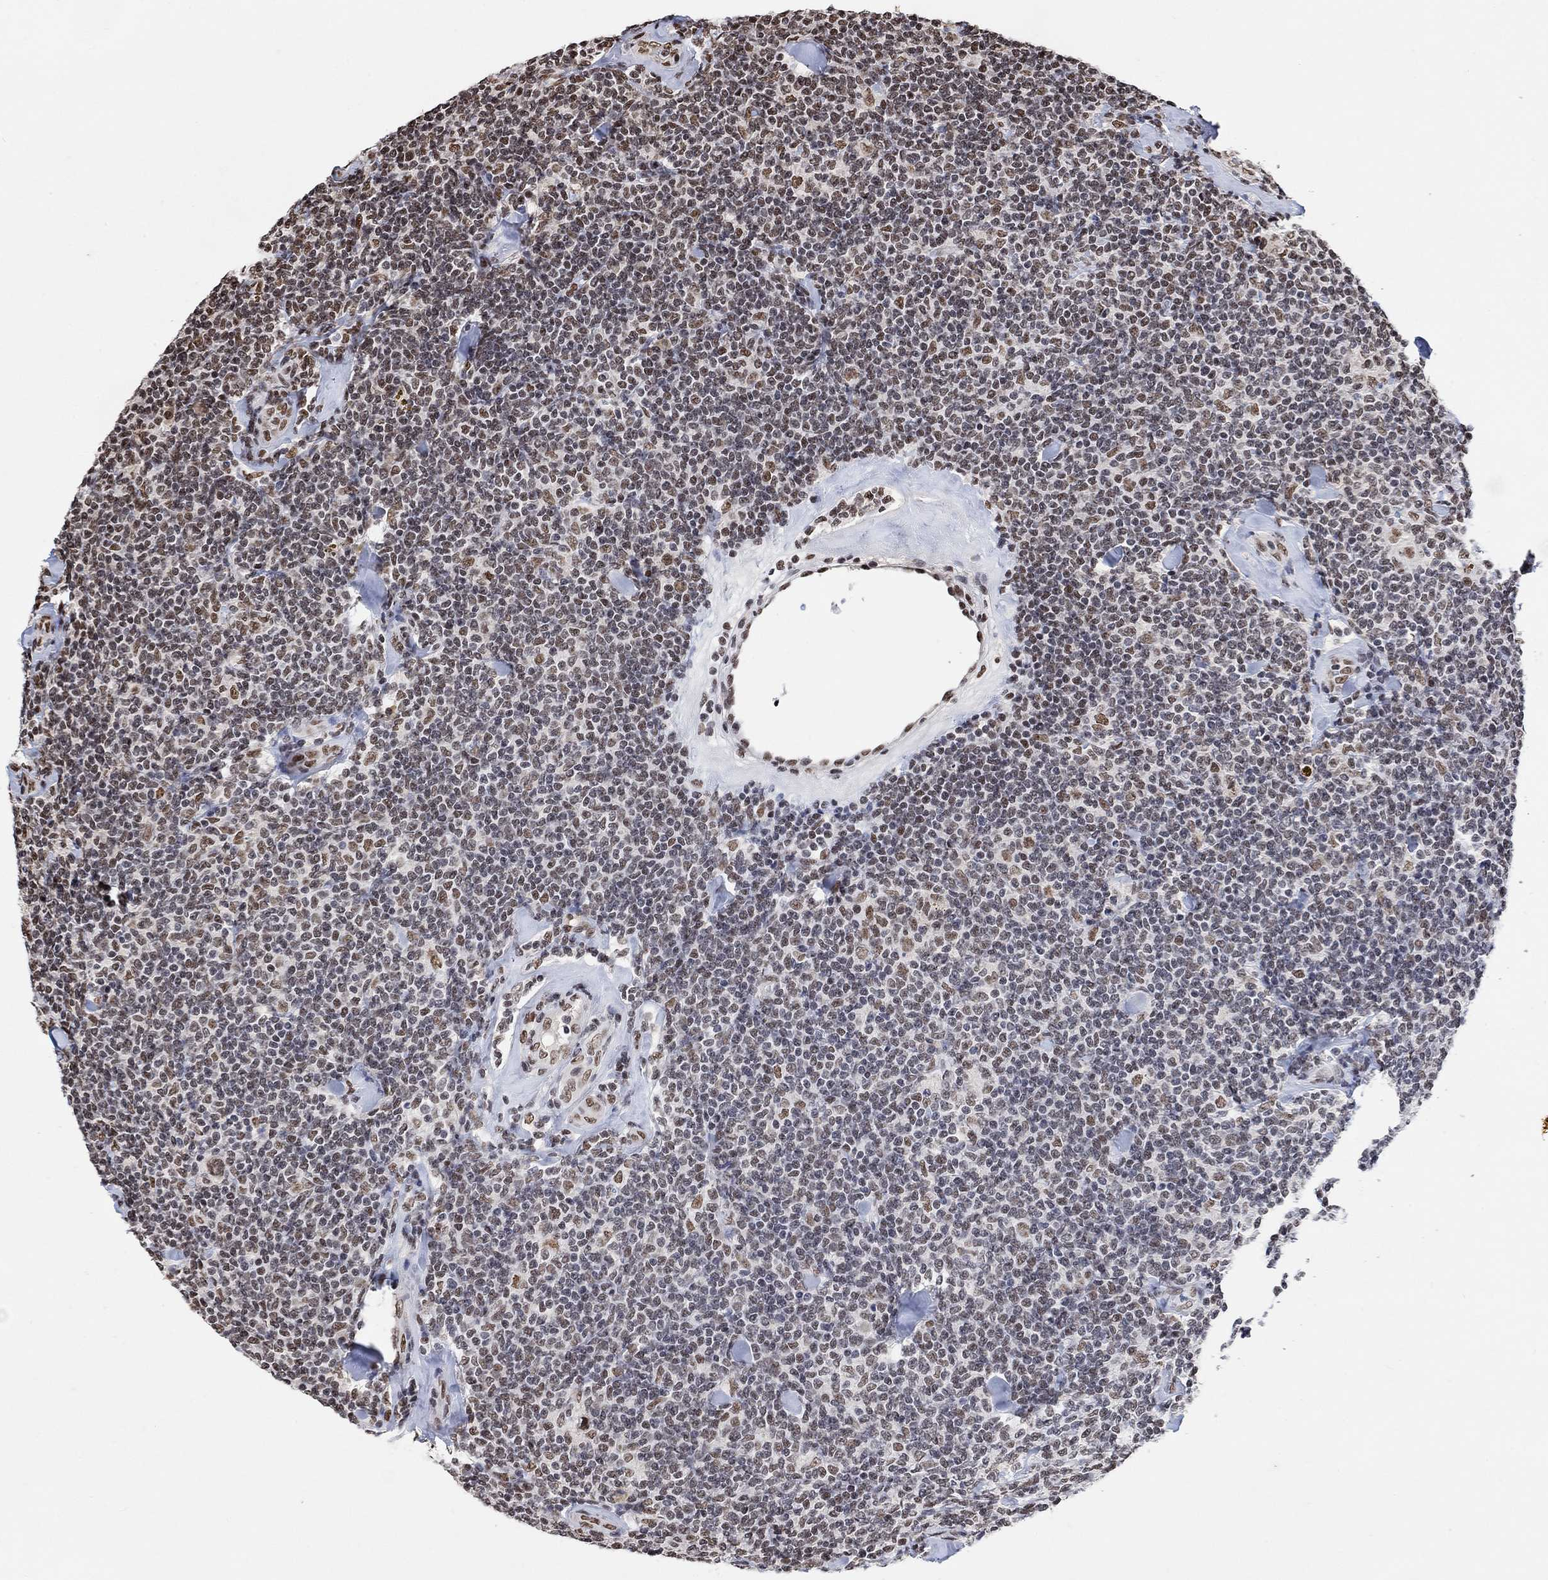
{"staining": {"intensity": "weak", "quantity": ">75%", "location": "nuclear"}, "tissue": "lymphoma", "cell_type": "Tumor cells", "image_type": "cancer", "snomed": [{"axis": "morphology", "description": "Malignant lymphoma, non-Hodgkin's type, Low grade"}, {"axis": "topography", "description": "Lymph node"}], "caption": "Weak nuclear positivity for a protein is present in approximately >75% of tumor cells of malignant lymphoma, non-Hodgkin's type (low-grade) using immunohistochemistry.", "gene": "USP39", "patient": {"sex": "female", "age": 56}}